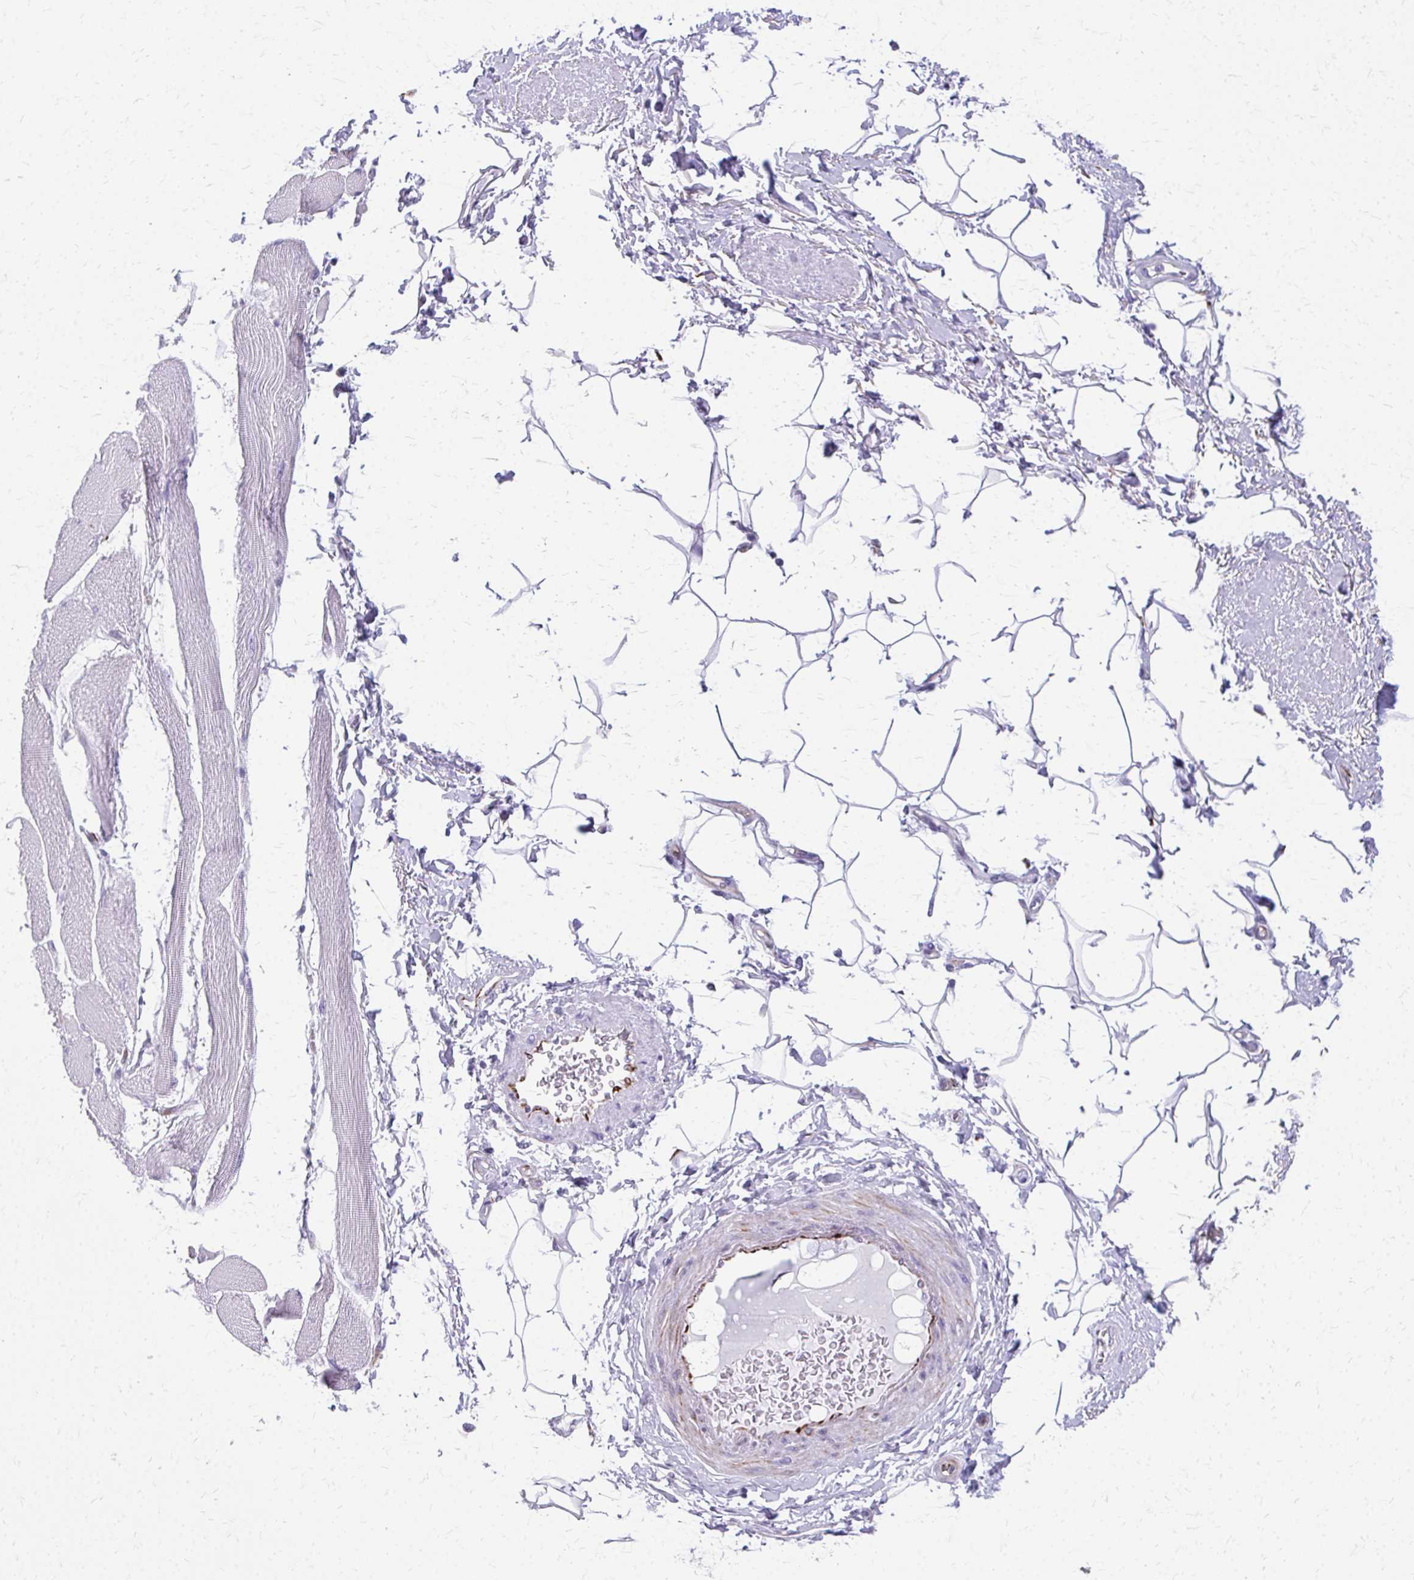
{"staining": {"intensity": "negative", "quantity": "none", "location": "none"}, "tissue": "adipose tissue", "cell_type": "Adipocytes", "image_type": "normal", "snomed": [{"axis": "morphology", "description": "Normal tissue, NOS"}, {"axis": "topography", "description": "Peripheral nerve tissue"}], "caption": "A micrograph of human adipose tissue is negative for staining in adipocytes. (DAB IHC, high magnification).", "gene": "TRIM6", "patient": {"sex": "male", "age": 51}}